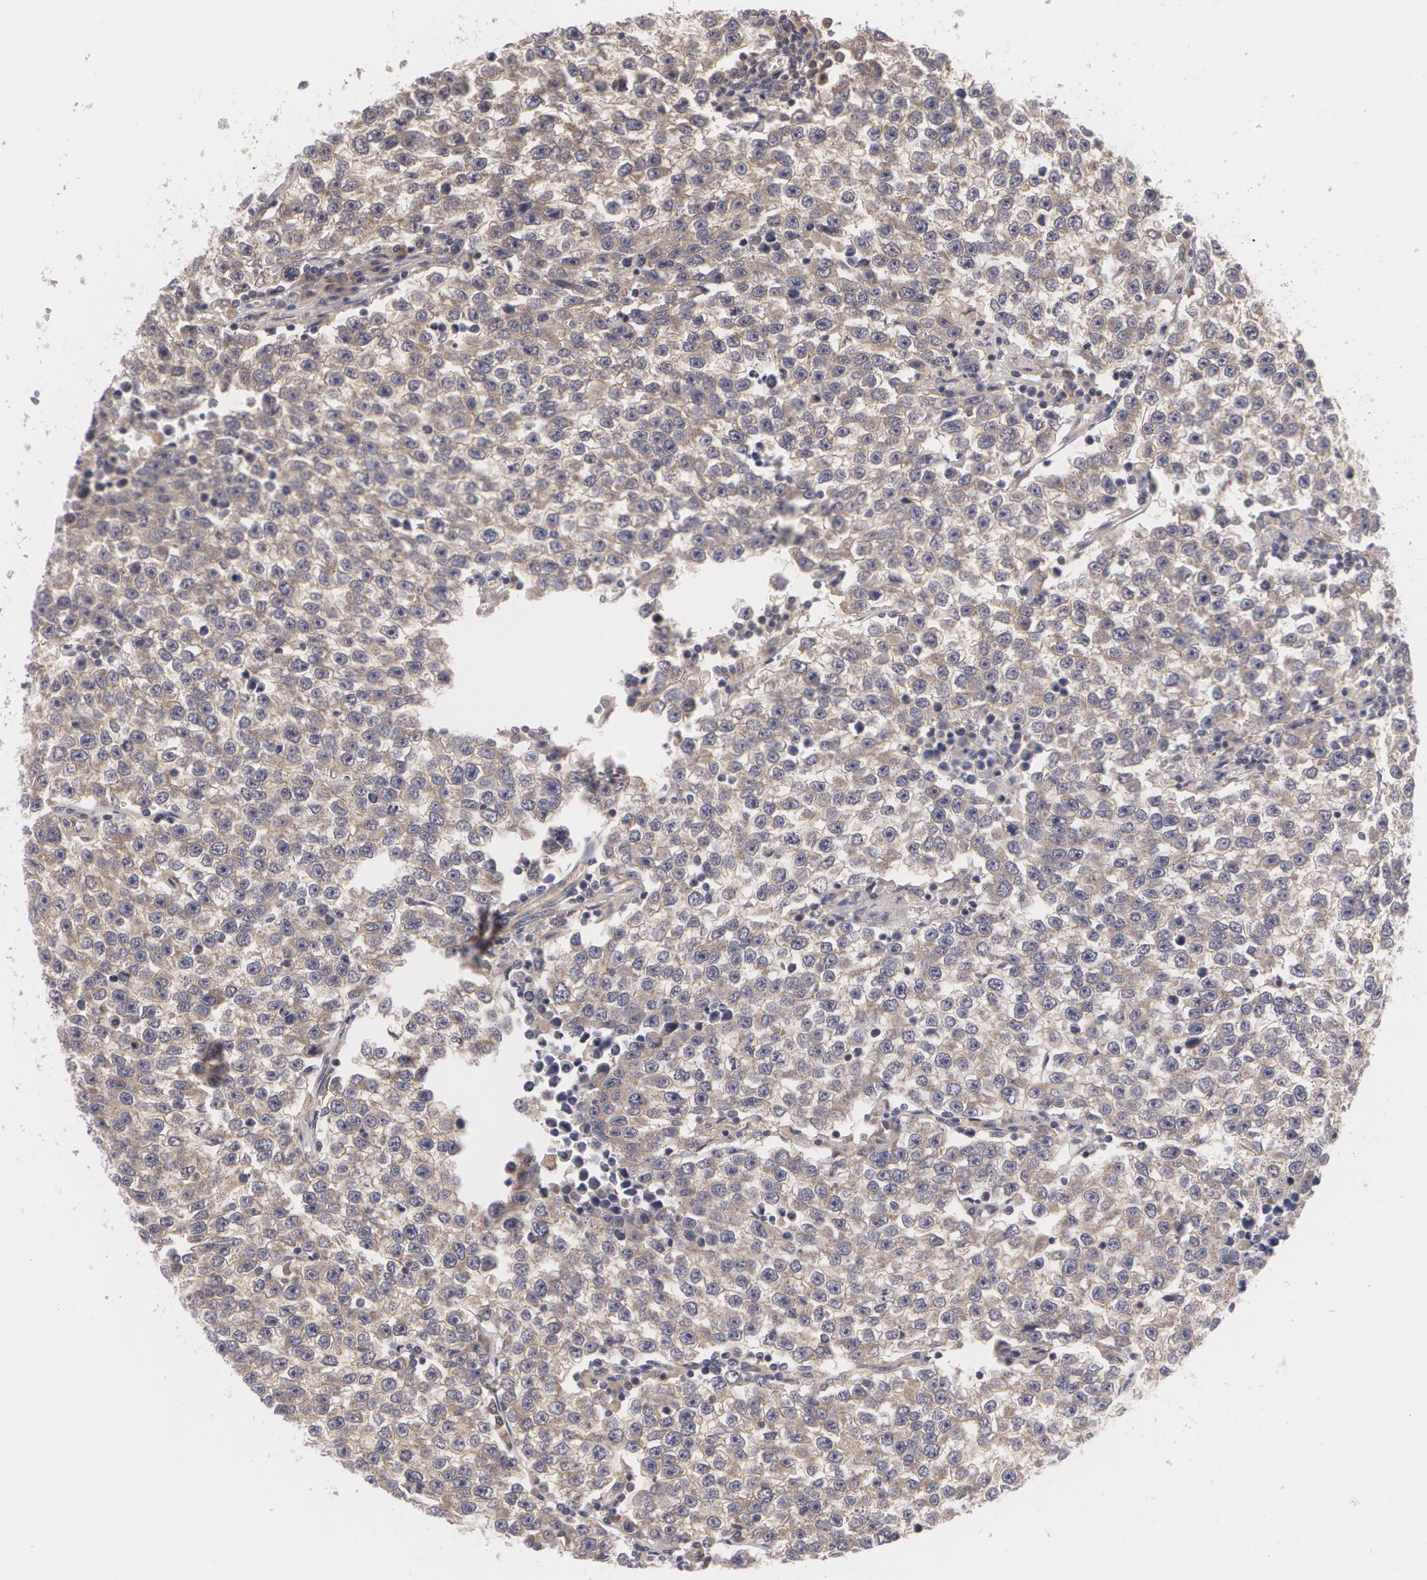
{"staining": {"intensity": "weak", "quantity": ">75%", "location": "cytoplasmic/membranous"}, "tissue": "testis cancer", "cell_type": "Tumor cells", "image_type": "cancer", "snomed": [{"axis": "morphology", "description": "Seminoma, NOS"}, {"axis": "topography", "description": "Testis"}], "caption": "Immunohistochemistry (IHC) of testis seminoma reveals low levels of weak cytoplasmic/membranous expression in about >75% of tumor cells.", "gene": "CASK", "patient": {"sex": "male", "age": 36}}